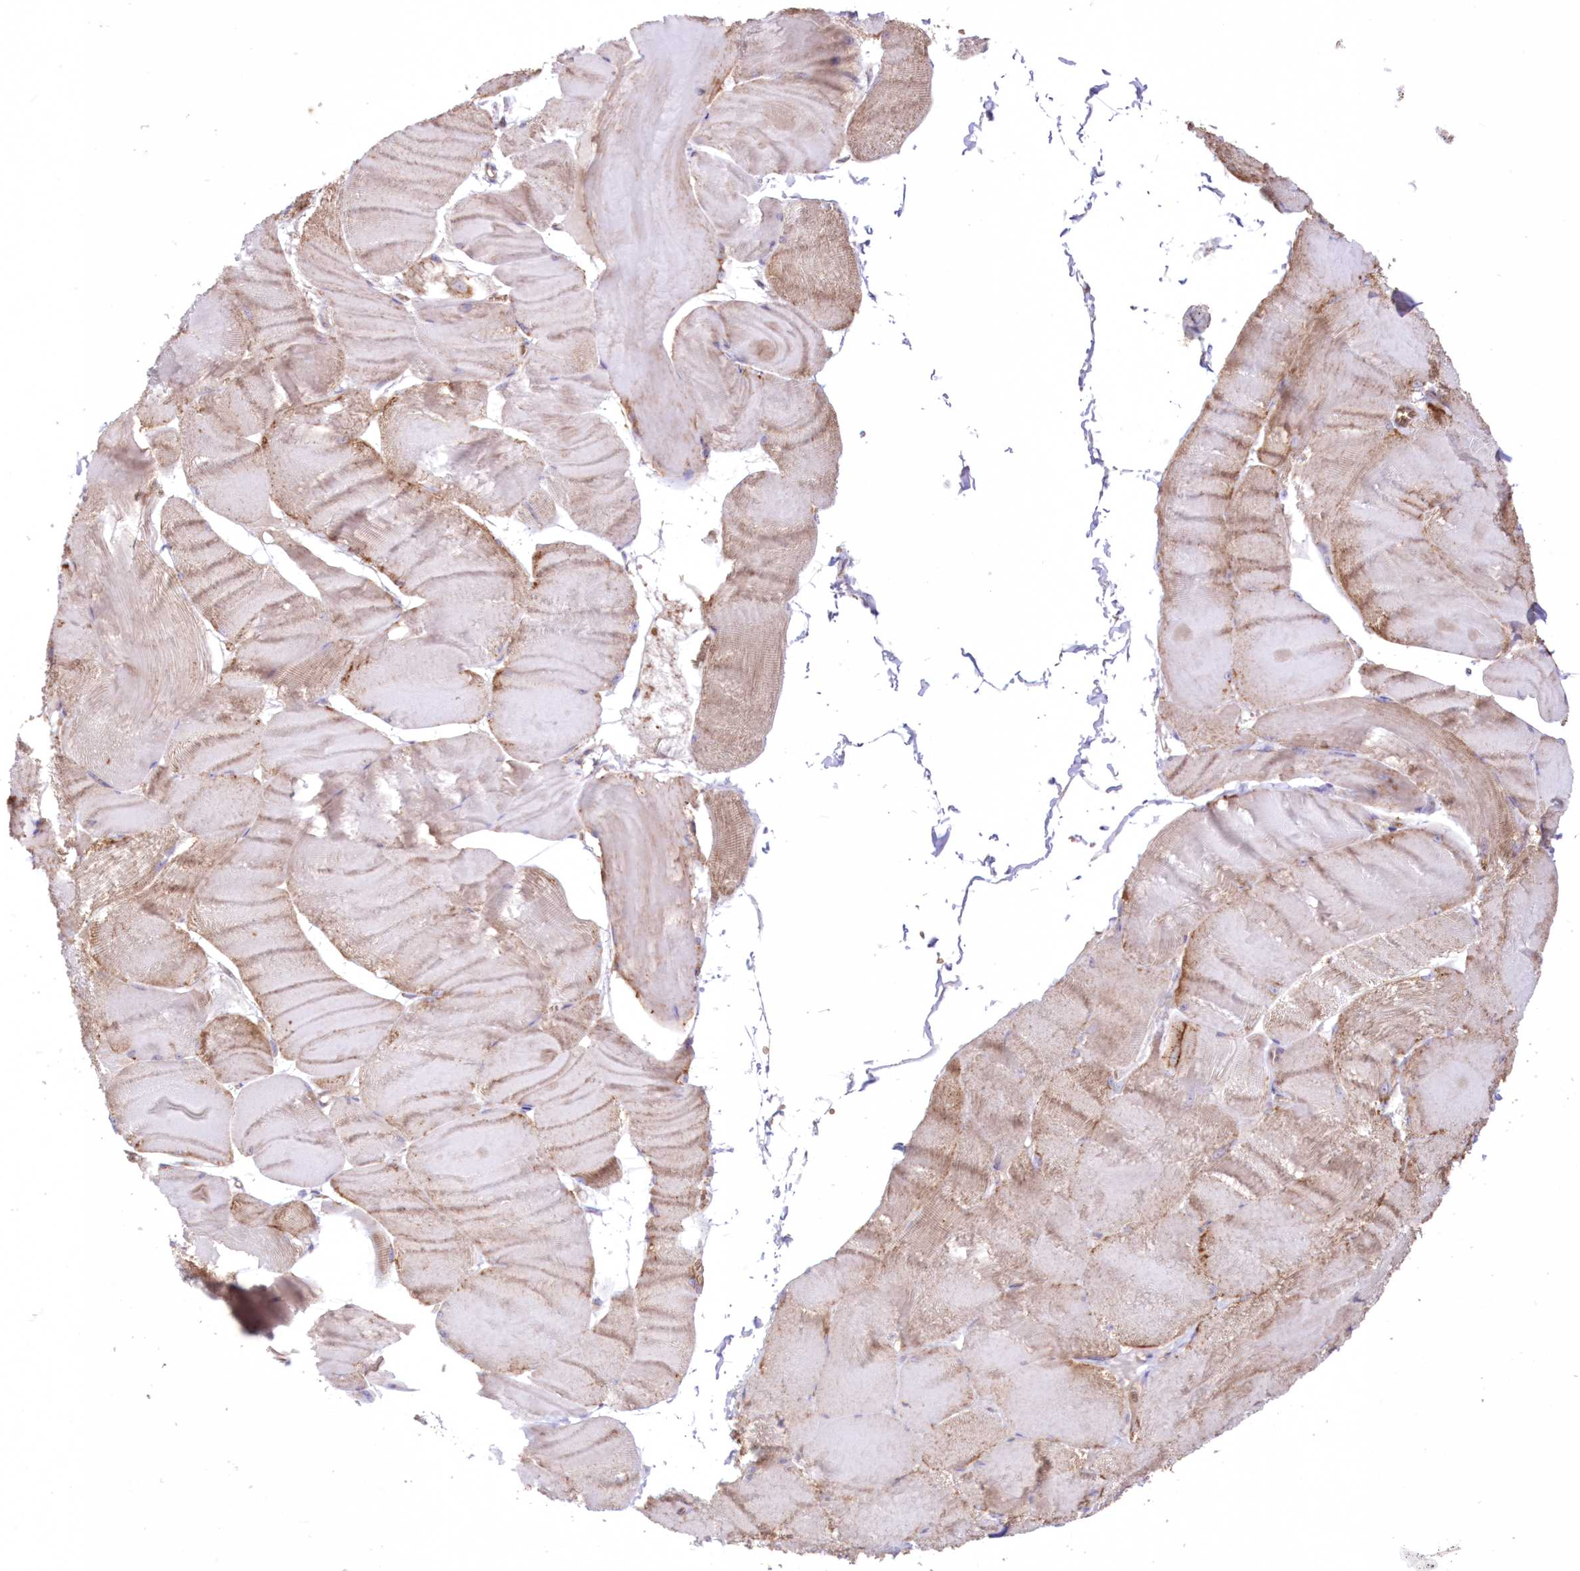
{"staining": {"intensity": "weak", "quantity": "25%-75%", "location": "cytoplasmic/membranous"}, "tissue": "skeletal muscle", "cell_type": "Myocytes", "image_type": "normal", "snomed": [{"axis": "morphology", "description": "Normal tissue, NOS"}, {"axis": "morphology", "description": "Basal cell carcinoma"}, {"axis": "topography", "description": "Skeletal muscle"}], "caption": "Immunohistochemical staining of unremarkable human skeletal muscle displays weak cytoplasmic/membranous protein staining in about 25%-75% of myocytes. (Brightfield microscopy of DAB IHC at high magnification).", "gene": "FCHO2", "patient": {"sex": "female", "age": 64}}